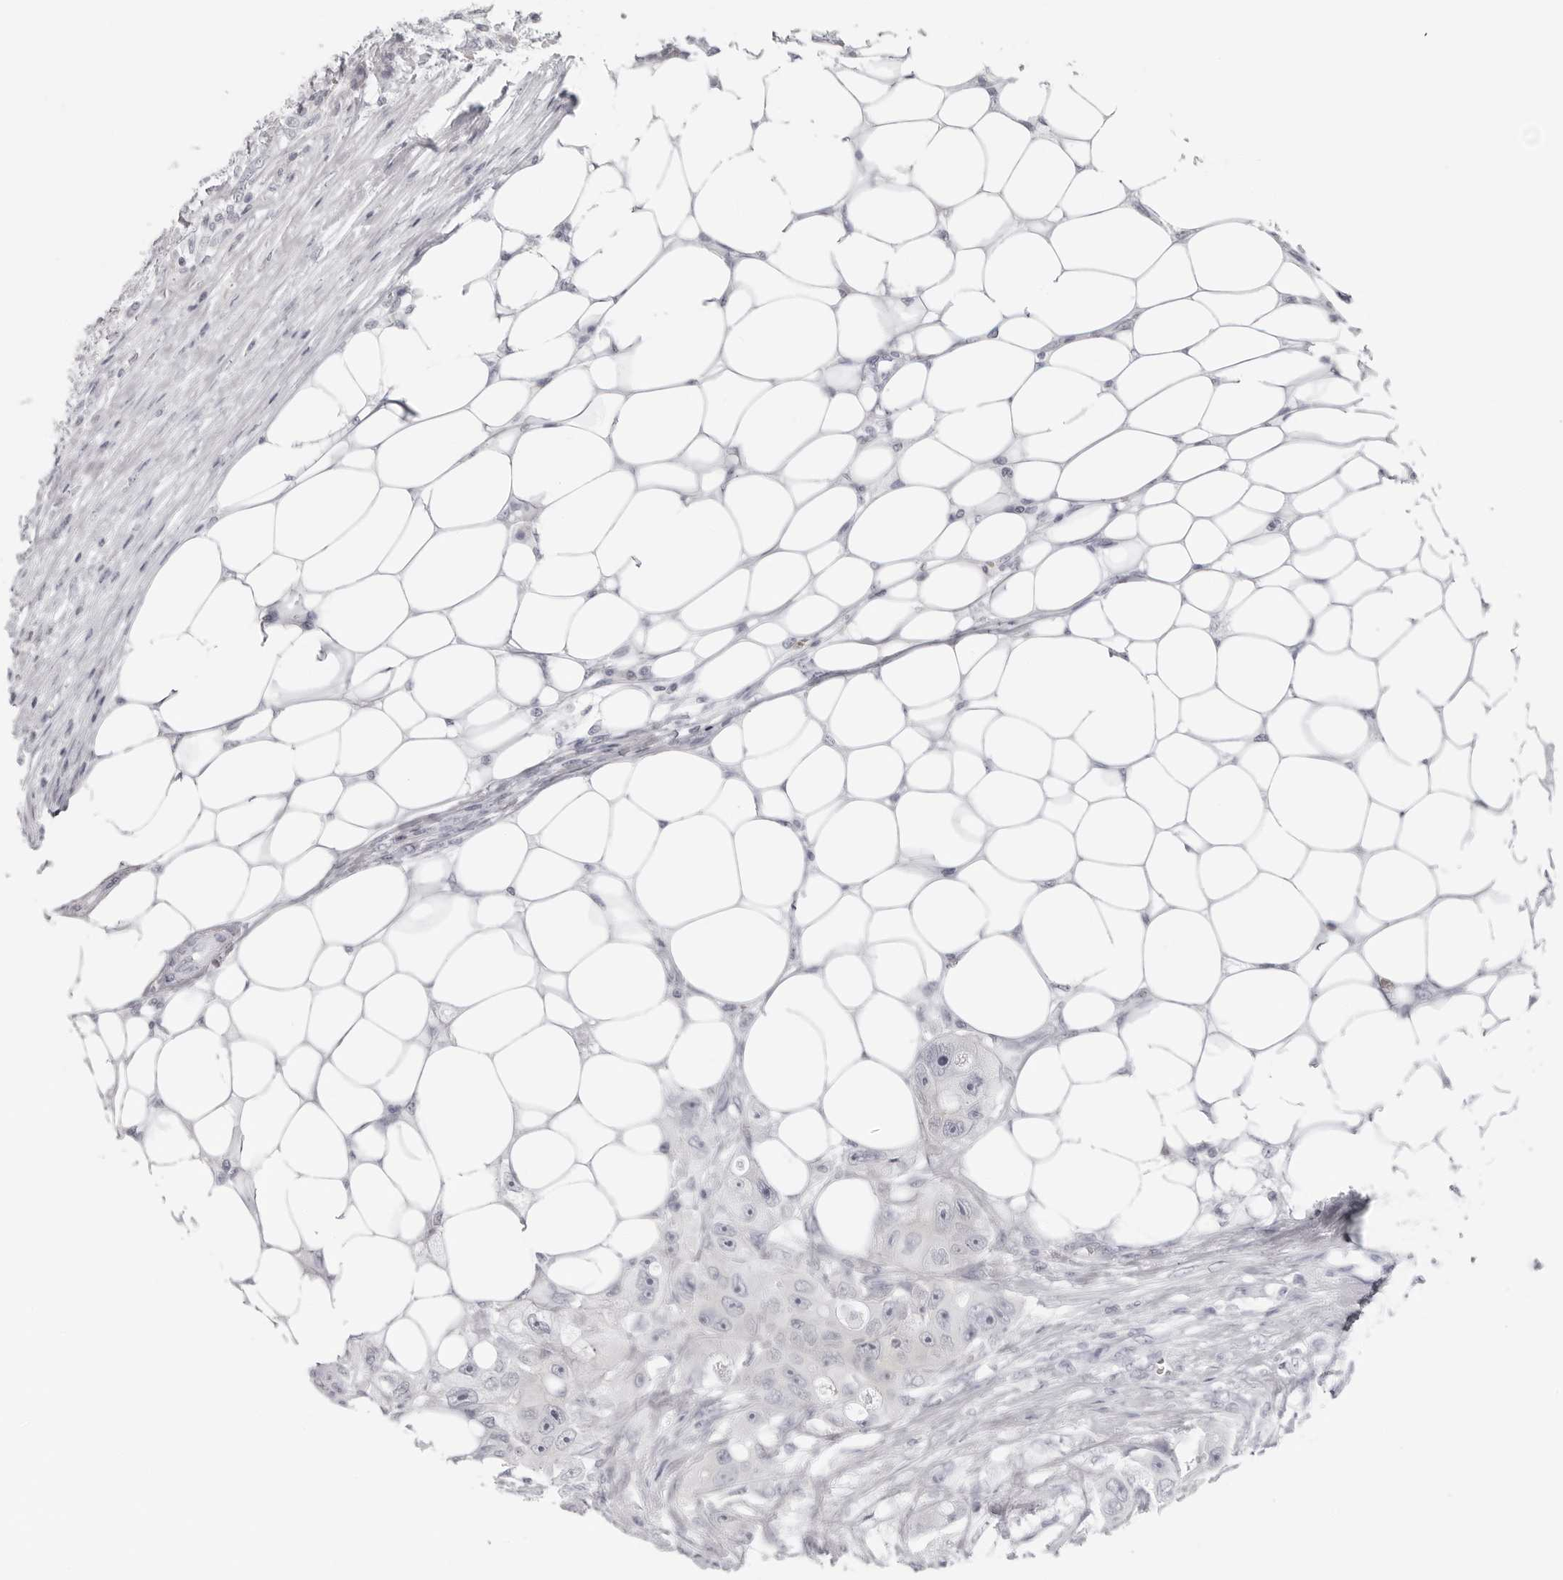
{"staining": {"intensity": "negative", "quantity": "none", "location": "none"}, "tissue": "colorectal cancer", "cell_type": "Tumor cells", "image_type": "cancer", "snomed": [{"axis": "morphology", "description": "Adenocarcinoma, NOS"}, {"axis": "topography", "description": "Colon"}], "caption": "Protein analysis of colorectal cancer reveals no significant staining in tumor cells. Nuclei are stained in blue.", "gene": "EPB41", "patient": {"sex": "female", "age": 46}}